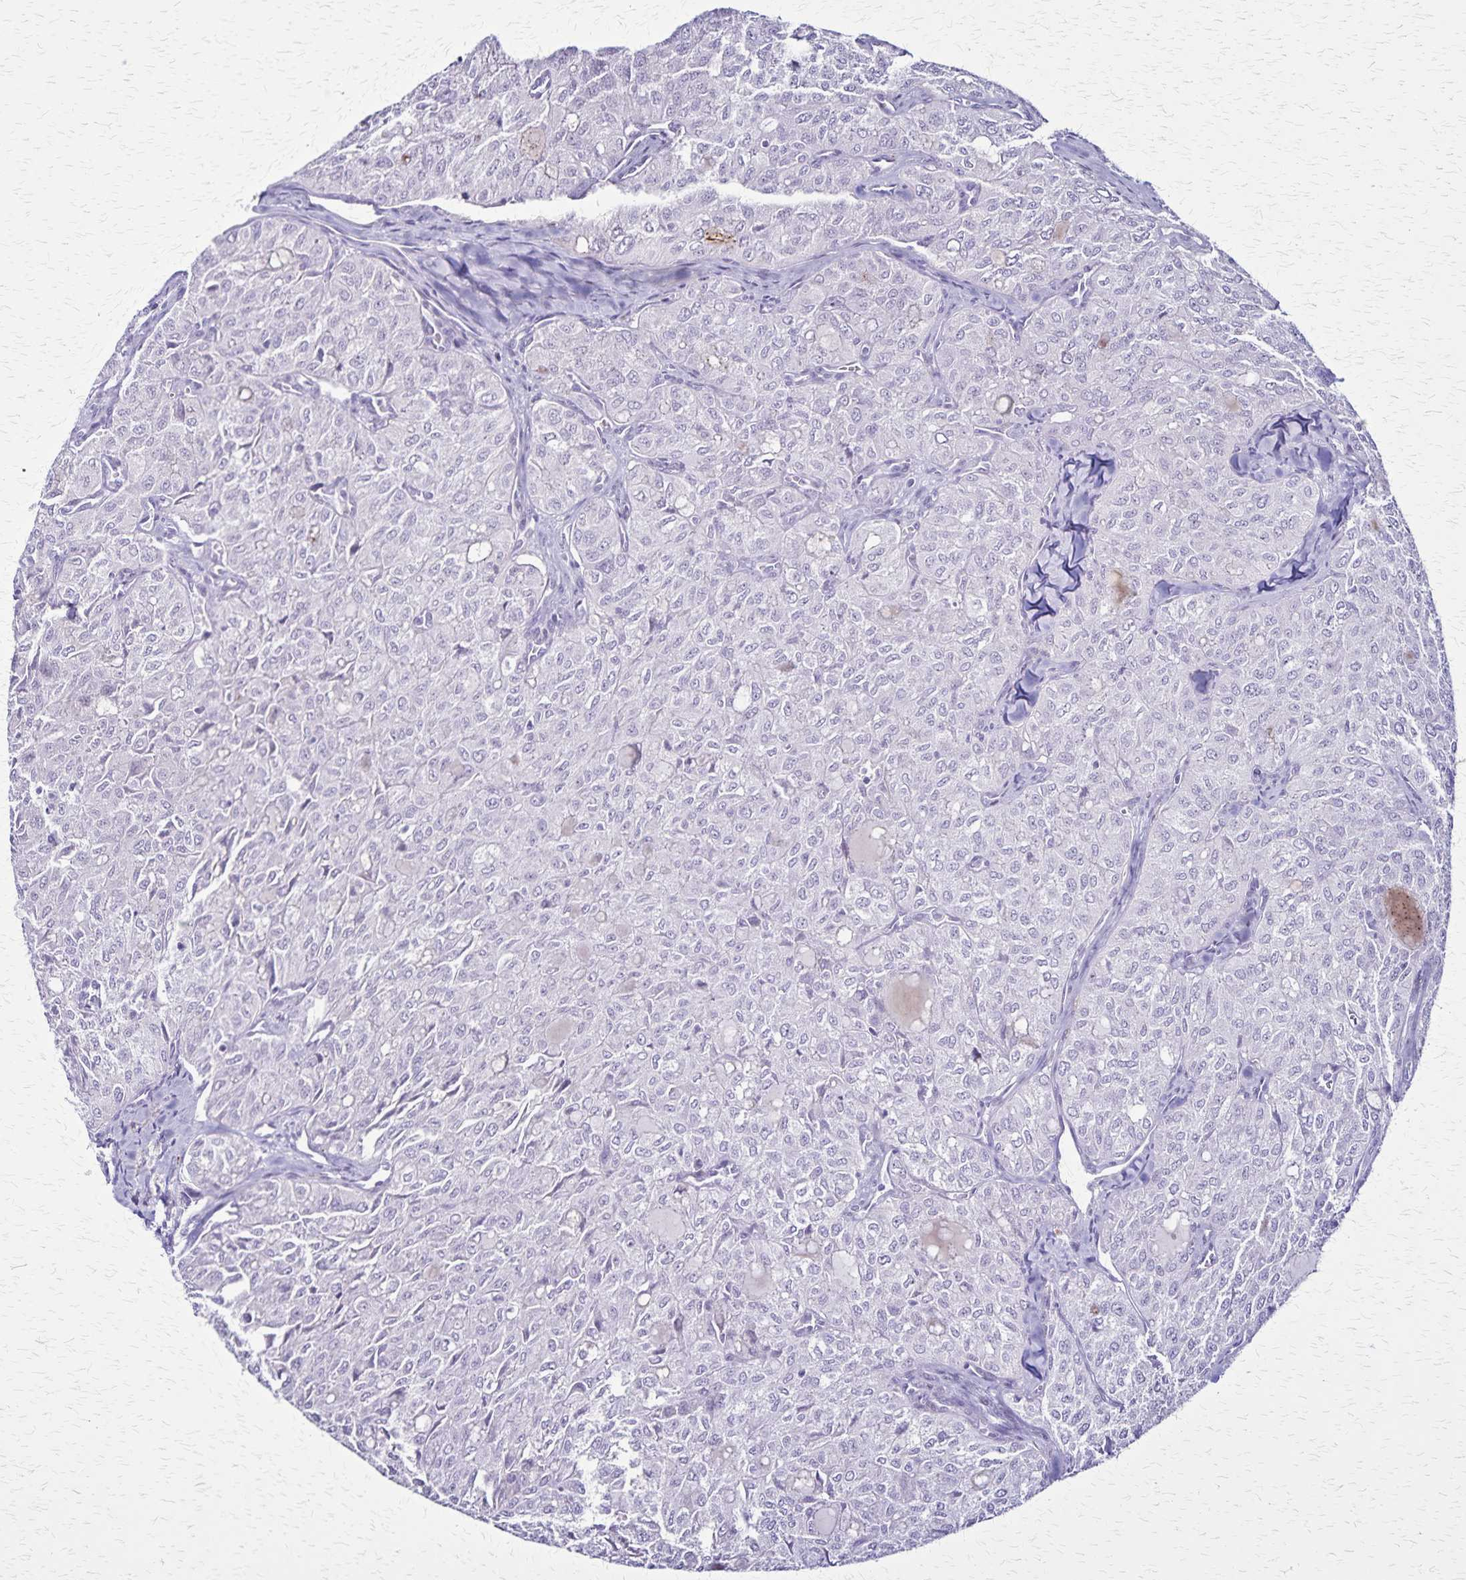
{"staining": {"intensity": "negative", "quantity": "none", "location": "none"}, "tissue": "thyroid cancer", "cell_type": "Tumor cells", "image_type": "cancer", "snomed": [{"axis": "morphology", "description": "Follicular adenoma carcinoma, NOS"}, {"axis": "topography", "description": "Thyroid gland"}], "caption": "Protein analysis of thyroid cancer (follicular adenoma carcinoma) demonstrates no significant expression in tumor cells.", "gene": "OR51B5", "patient": {"sex": "male", "age": 75}}